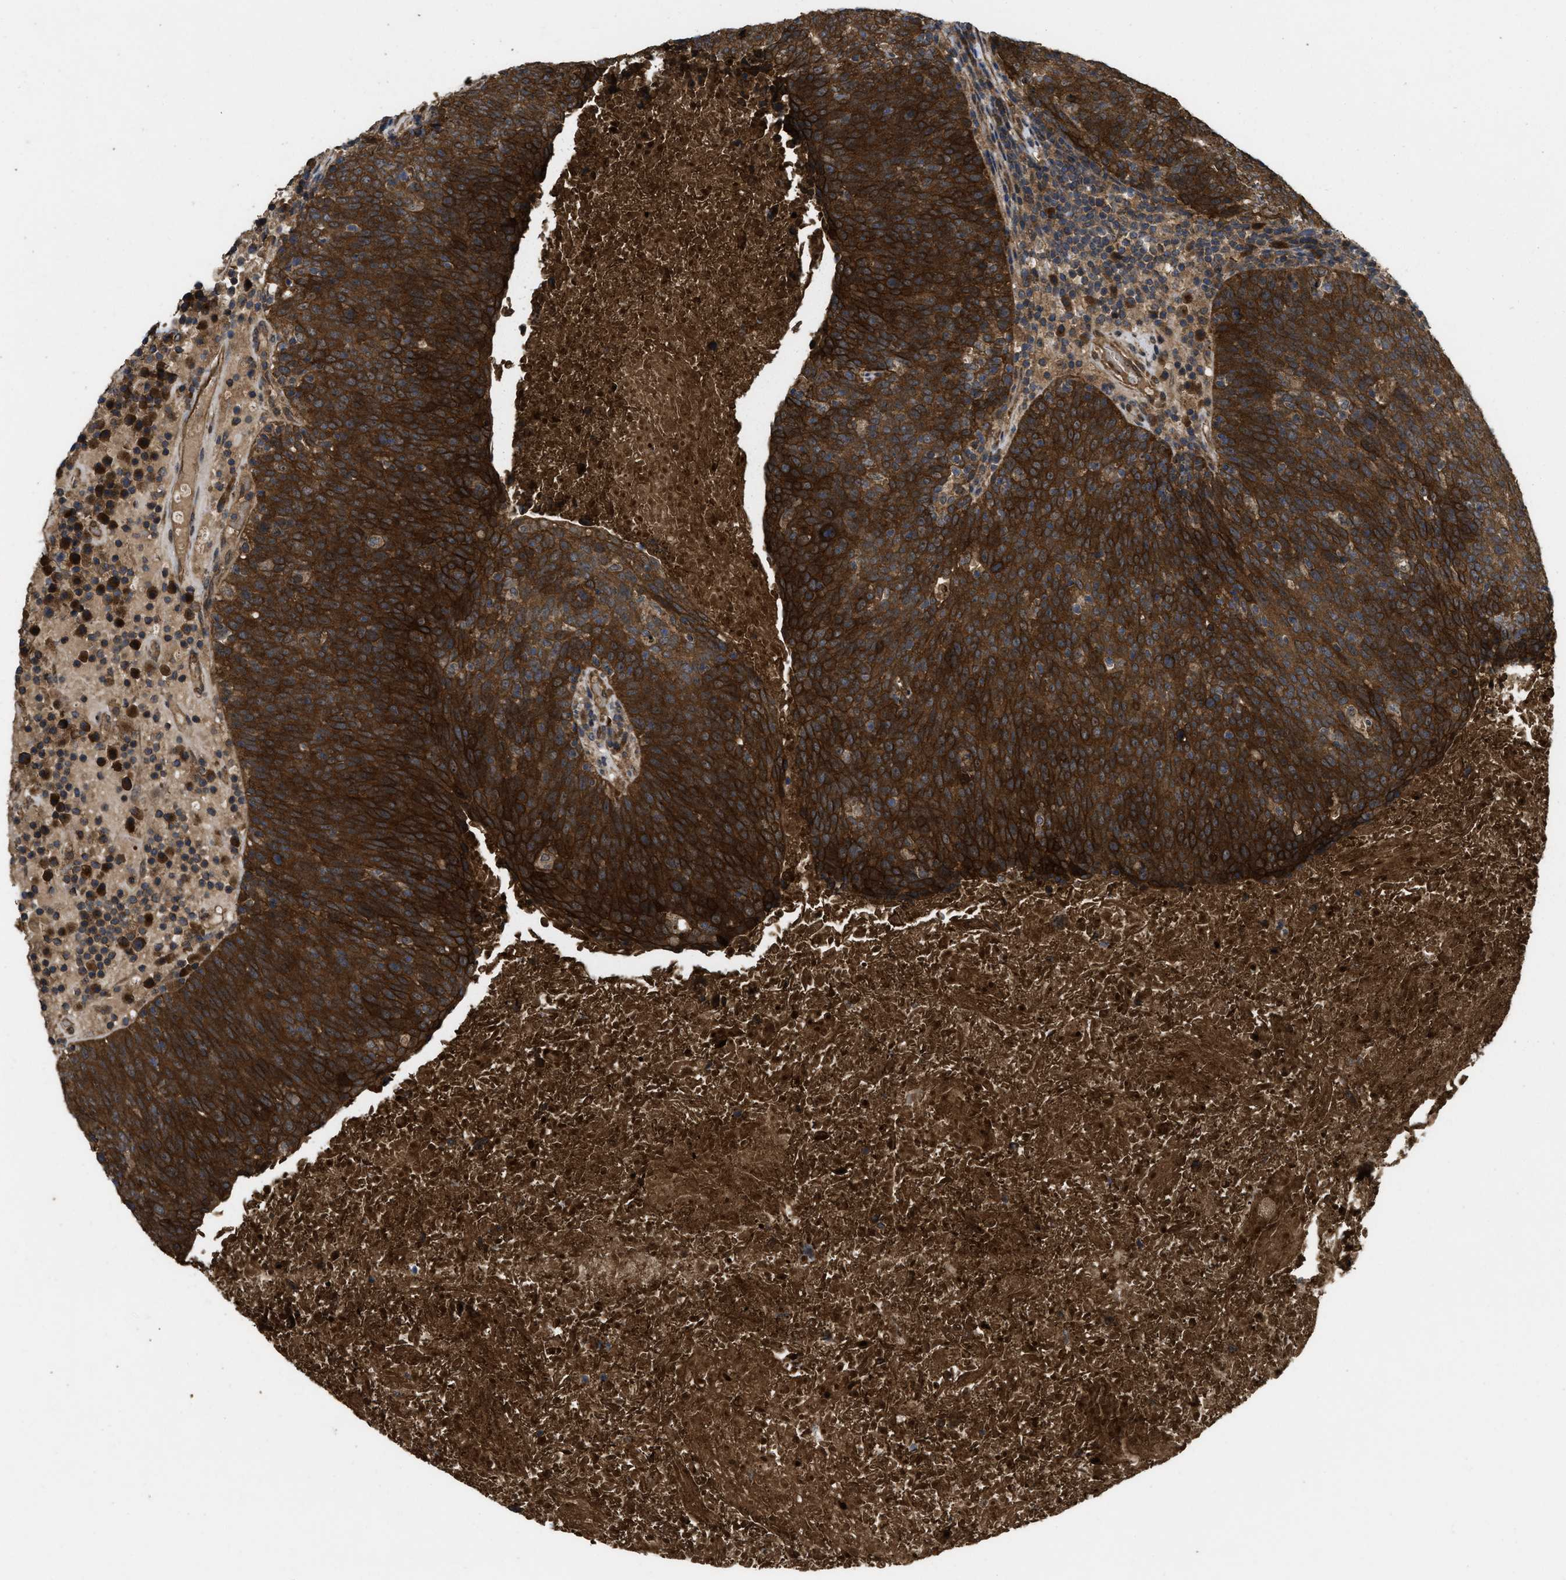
{"staining": {"intensity": "strong", "quantity": ">75%", "location": "cytoplasmic/membranous"}, "tissue": "head and neck cancer", "cell_type": "Tumor cells", "image_type": "cancer", "snomed": [{"axis": "morphology", "description": "Squamous cell carcinoma, NOS"}, {"axis": "morphology", "description": "Squamous cell carcinoma, metastatic, NOS"}, {"axis": "topography", "description": "Lymph node"}, {"axis": "topography", "description": "Head-Neck"}], "caption": "Head and neck squamous cell carcinoma stained with a brown dye shows strong cytoplasmic/membranous positive positivity in about >75% of tumor cells.", "gene": "FZD6", "patient": {"sex": "male", "age": 62}}